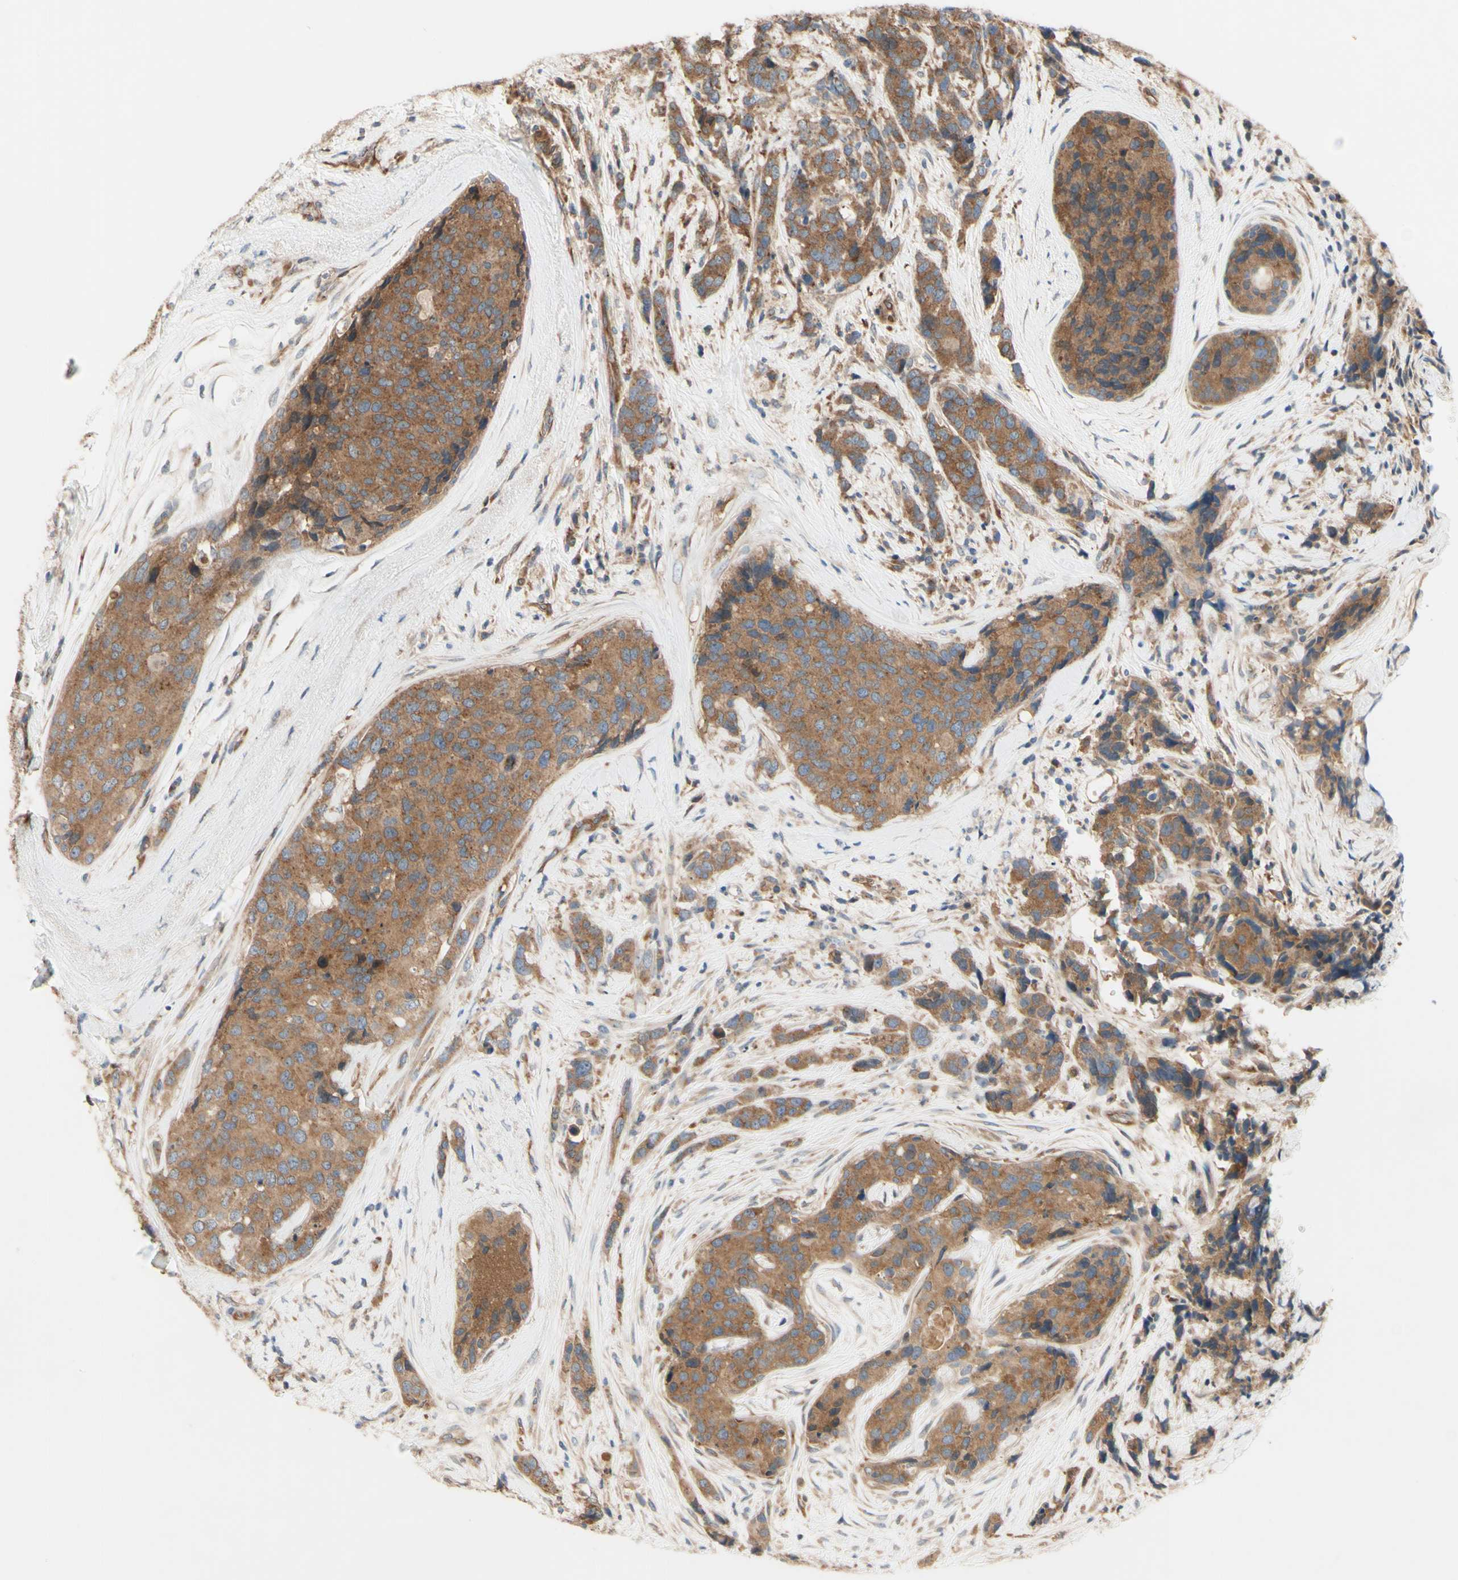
{"staining": {"intensity": "moderate", "quantity": ">75%", "location": "cytoplasmic/membranous"}, "tissue": "breast cancer", "cell_type": "Tumor cells", "image_type": "cancer", "snomed": [{"axis": "morphology", "description": "Lobular carcinoma"}, {"axis": "topography", "description": "Breast"}], "caption": "About >75% of tumor cells in breast cancer exhibit moderate cytoplasmic/membranous protein positivity as visualized by brown immunohistochemical staining.", "gene": "DYNLRB1", "patient": {"sex": "female", "age": 59}}